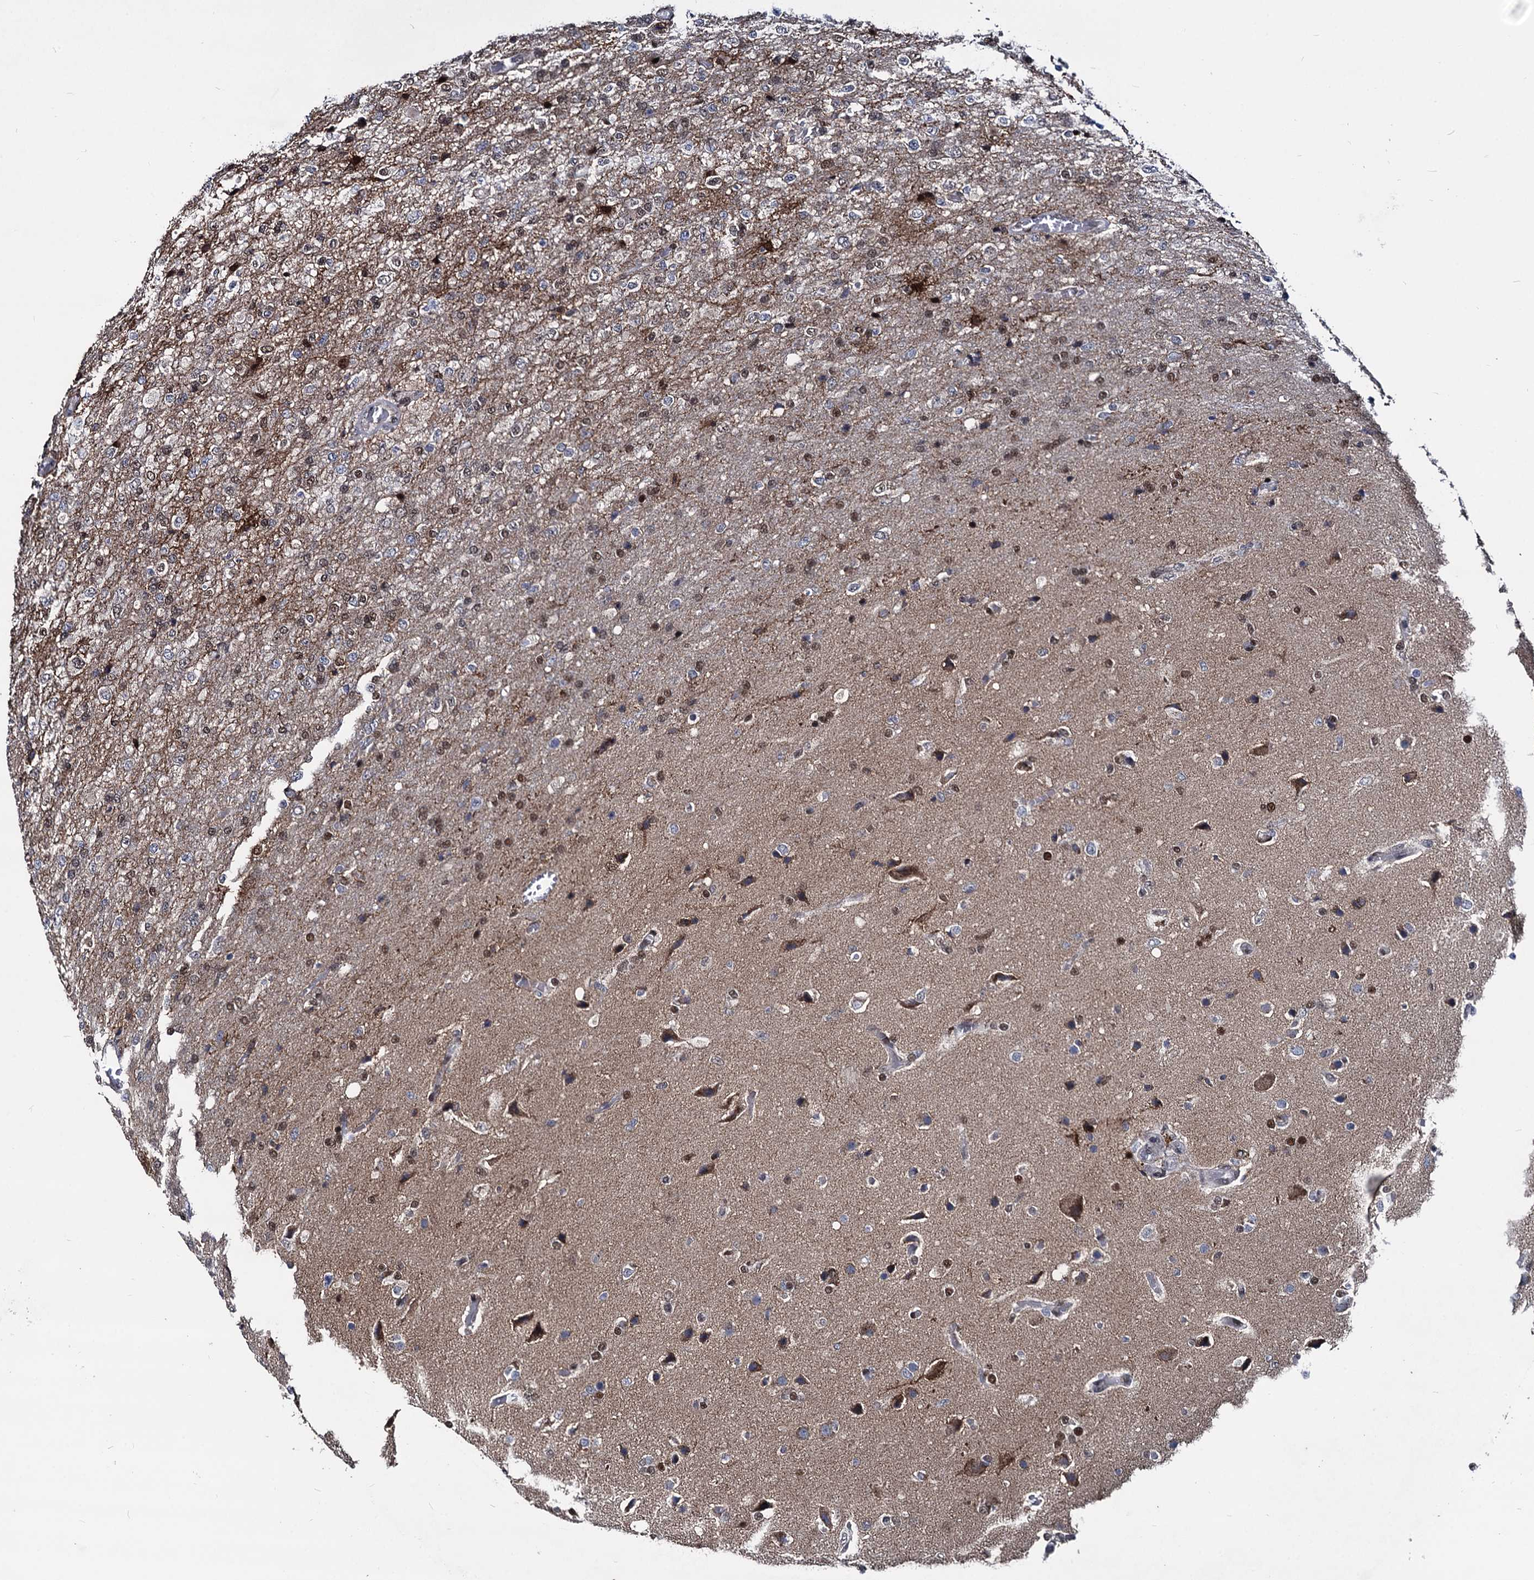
{"staining": {"intensity": "moderate", "quantity": "<25%", "location": "nuclear"}, "tissue": "glioma", "cell_type": "Tumor cells", "image_type": "cancer", "snomed": [{"axis": "morphology", "description": "Glioma, malignant, High grade"}, {"axis": "topography", "description": "Brain"}], "caption": "Immunohistochemistry (IHC) histopathology image of neoplastic tissue: malignant glioma (high-grade) stained using immunohistochemistry (IHC) displays low levels of moderate protein expression localized specifically in the nuclear of tumor cells, appearing as a nuclear brown color.", "gene": "GALNT11", "patient": {"sex": "female", "age": 74}}